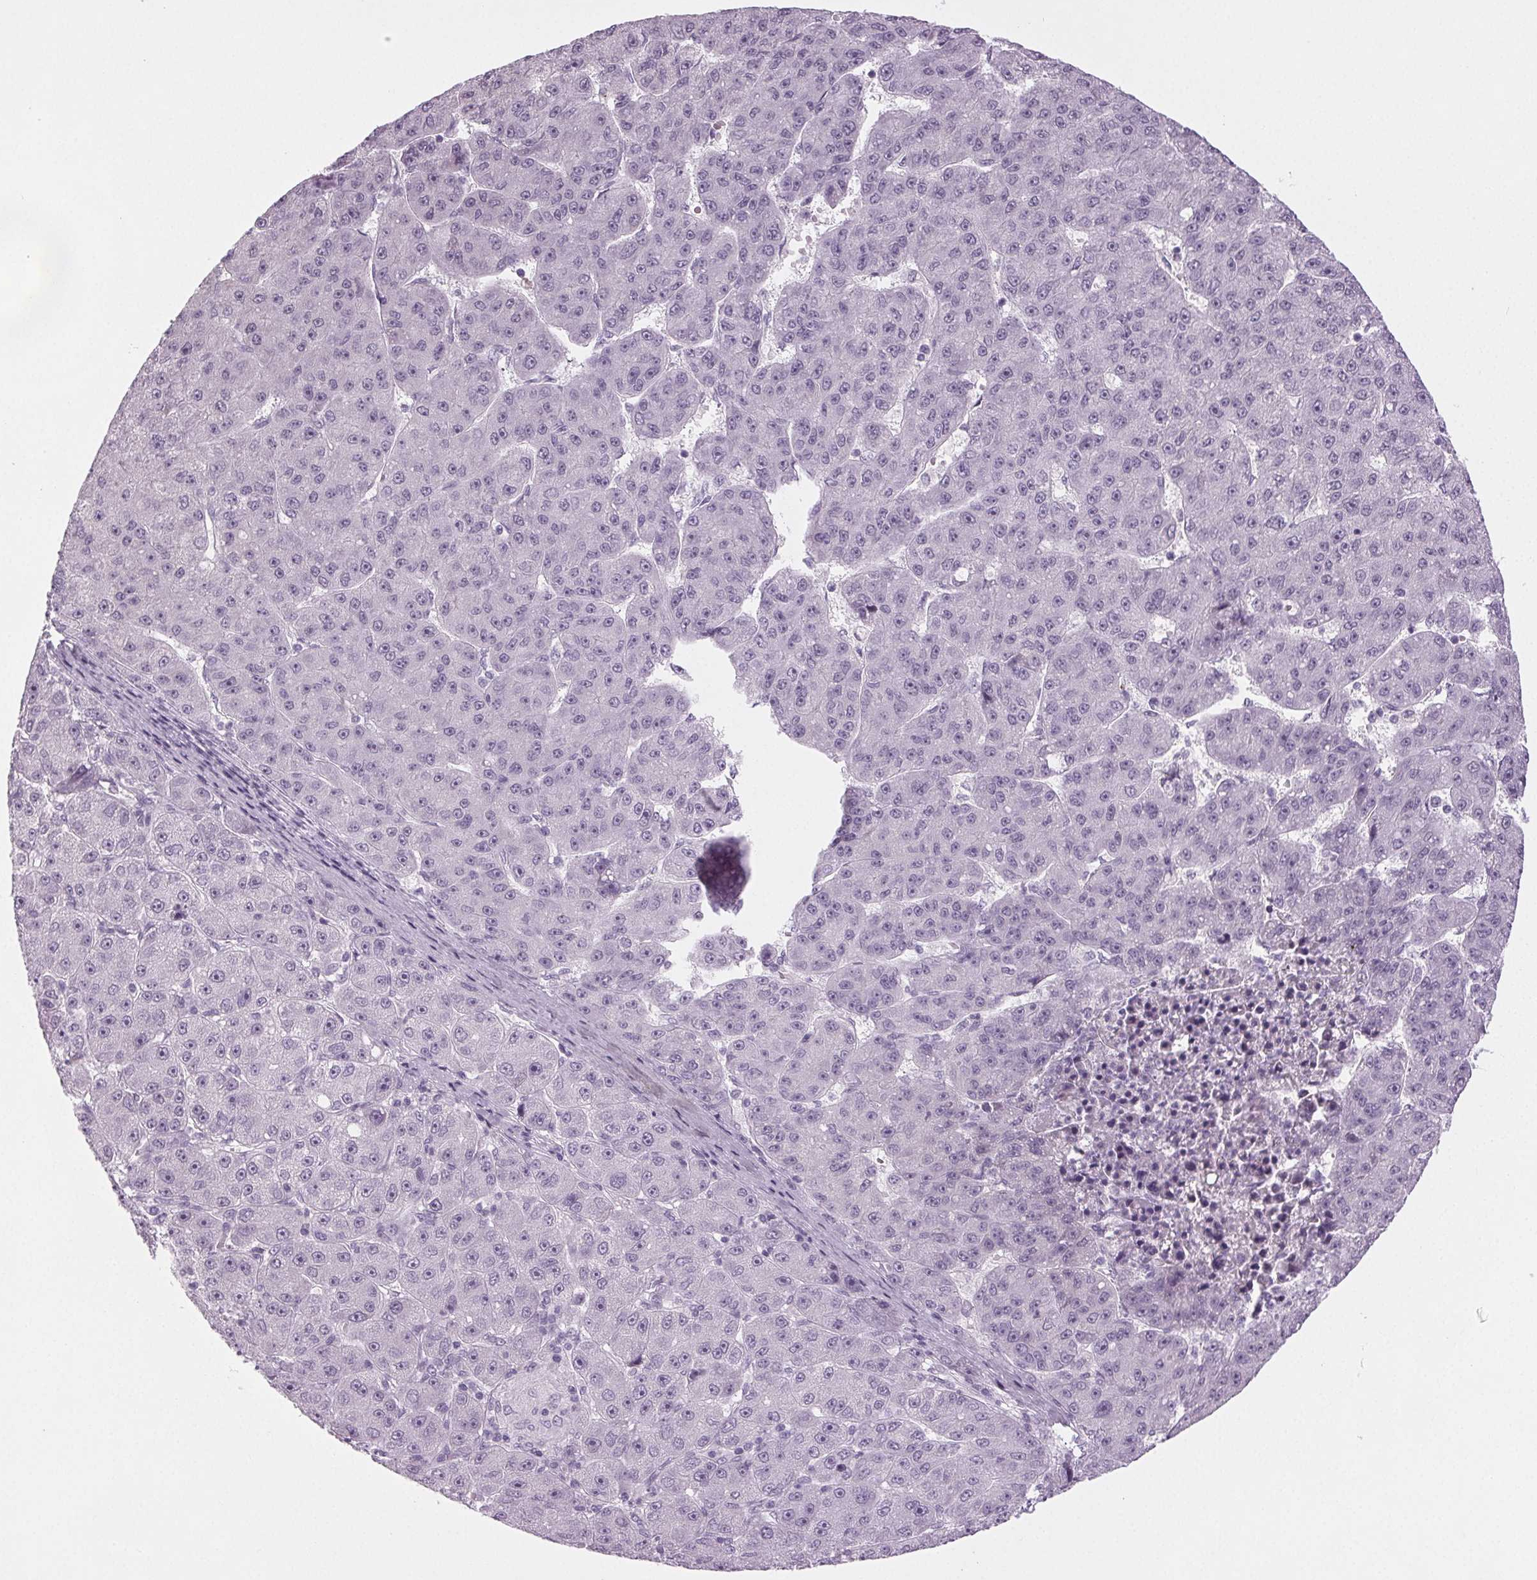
{"staining": {"intensity": "negative", "quantity": "none", "location": "none"}, "tissue": "liver cancer", "cell_type": "Tumor cells", "image_type": "cancer", "snomed": [{"axis": "morphology", "description": "Carcinoma, Hepatocellular, NOS"}, {"axis": "topography", "description": "Liver"}], "caption": "Immunohistochemistry (IHC) photomicrograph of neoplastic tissue: liver cancer stained with DAB shows no significant protein expression in tumor cells. (DAB IHC visualized using brightfield microscopy, high magnification).", "gene": "IGF2BP1", "patient": {"sex": "male", "age": 67}}